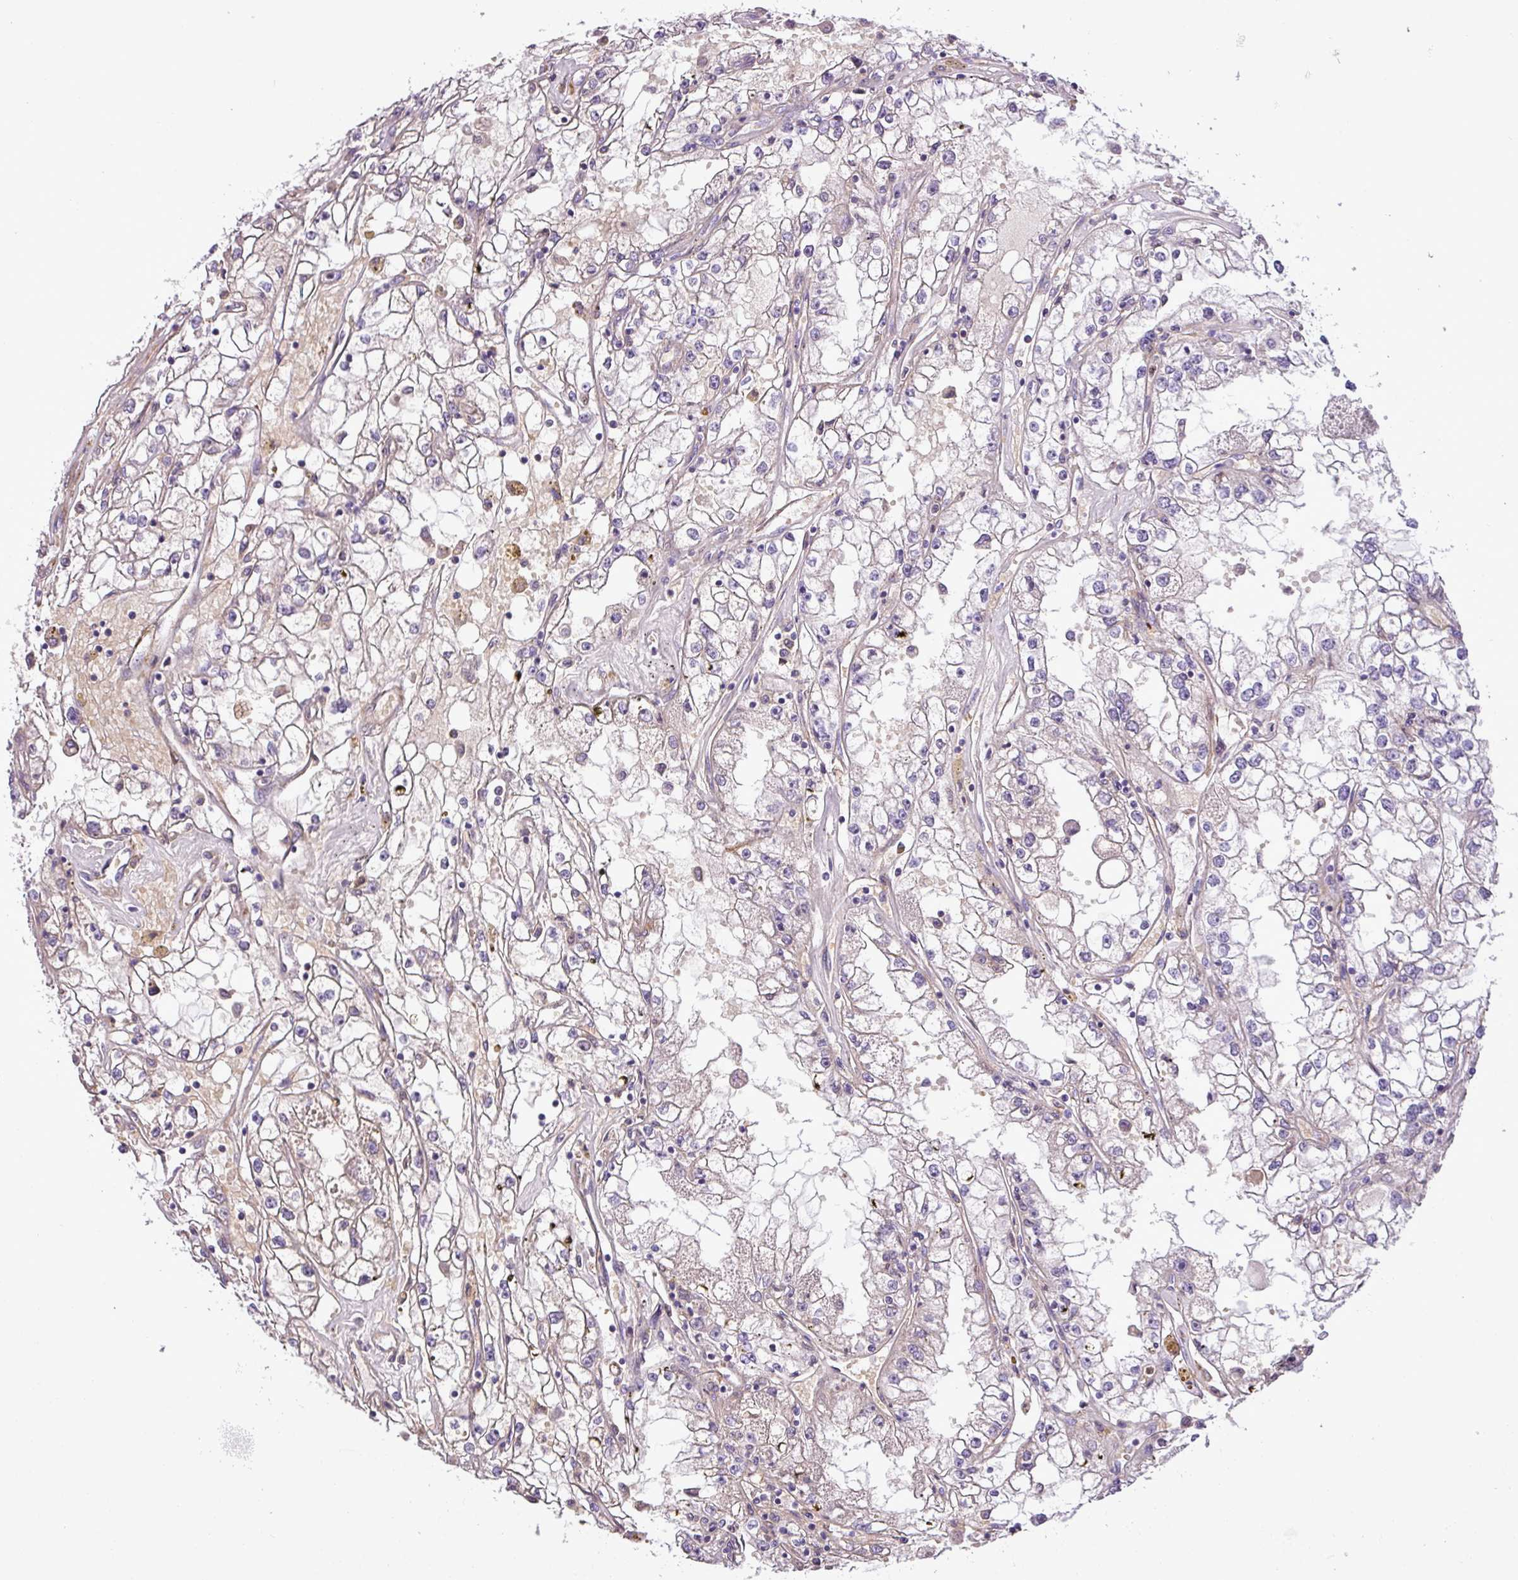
{"staining": {"intensity": "weak", "quantity": "25%-75%", "location": "cytoplasmic/membranous"}, "tissue": "renal cancer", "cell_type": "Tumor cells", "image_type": "cancer", "snomed": [{"axis": "morphology", "description": "Adenocarcinoma, NOS"}, {"axis": "topography", "description": "Kidney"}], "caption": "Approximately 25%-75% of tumor cells in human renal cancer reveal weak cytoplasmic/membranous protein staining as visualized by brown immunohistochemical staining.", "gene": "NBEAL2", "patient": {"sex": "male", "age": 56}}